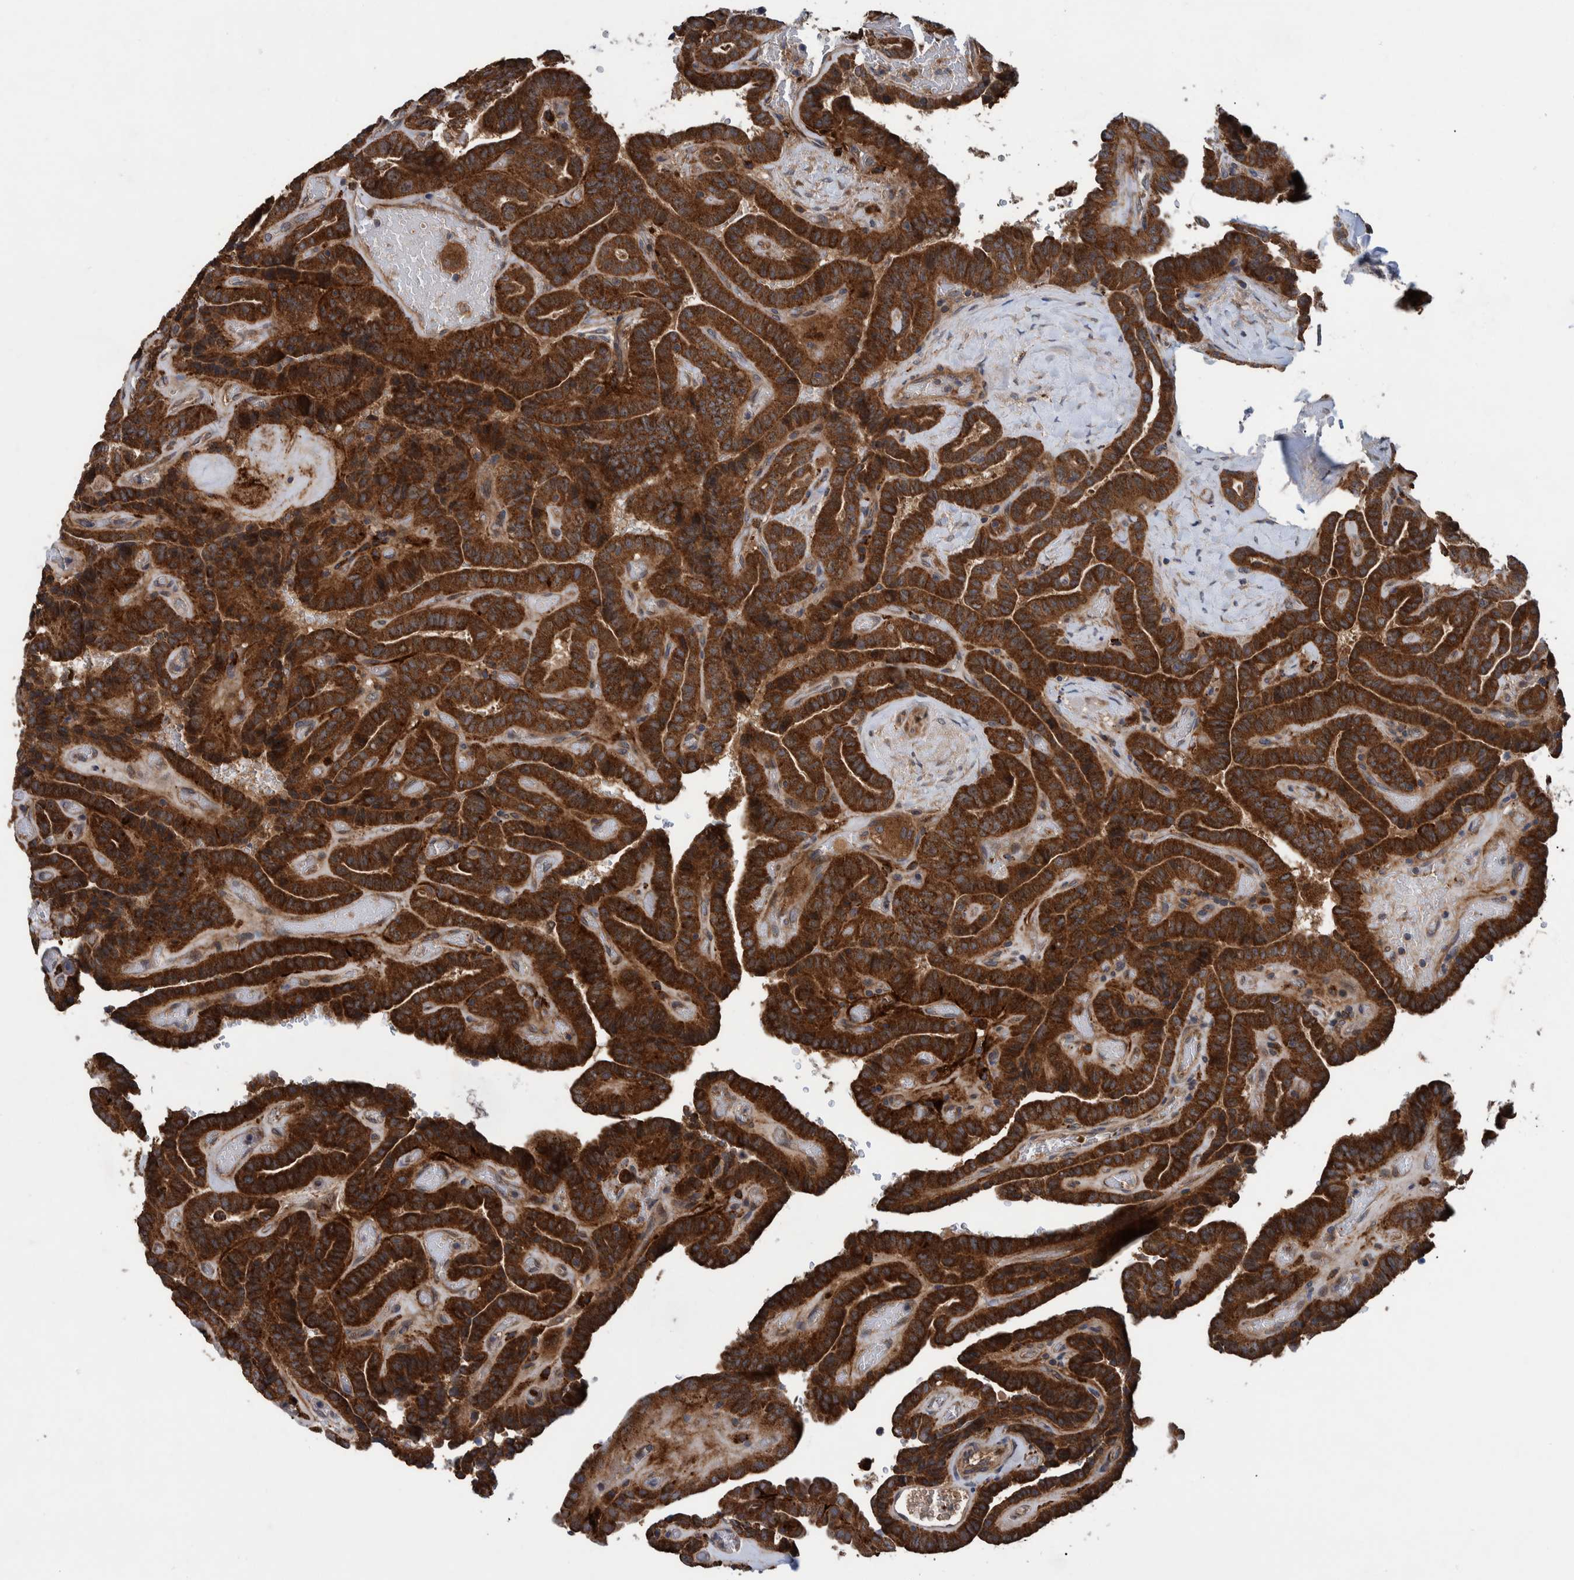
{"staining": {"intensity": "strong", "quantity": ">75%", "location": "cytoplasmic/membranous"}, "tissue": "thyroid cancer", "cell_type": "Tumor cells", "image_type": "cancer", "snomed": [{"axis": "morphology", "description": "Papillary adenocarcinoma, NOS"}, {"axis": "topography", "description": "Thyroid gland"}], "caption": "A high-resolution micrograph shows IHC staining of thyroid cancer, which exhibits strong cytoplasmic/membranous staining in about >75% of tumor cells. (DAB (3,3'-diaminobenzidine) IHC with brightfield microscopy, high magnification).", "gene": "ITIH3", "patient": {"sex": "male", "age": 77}}